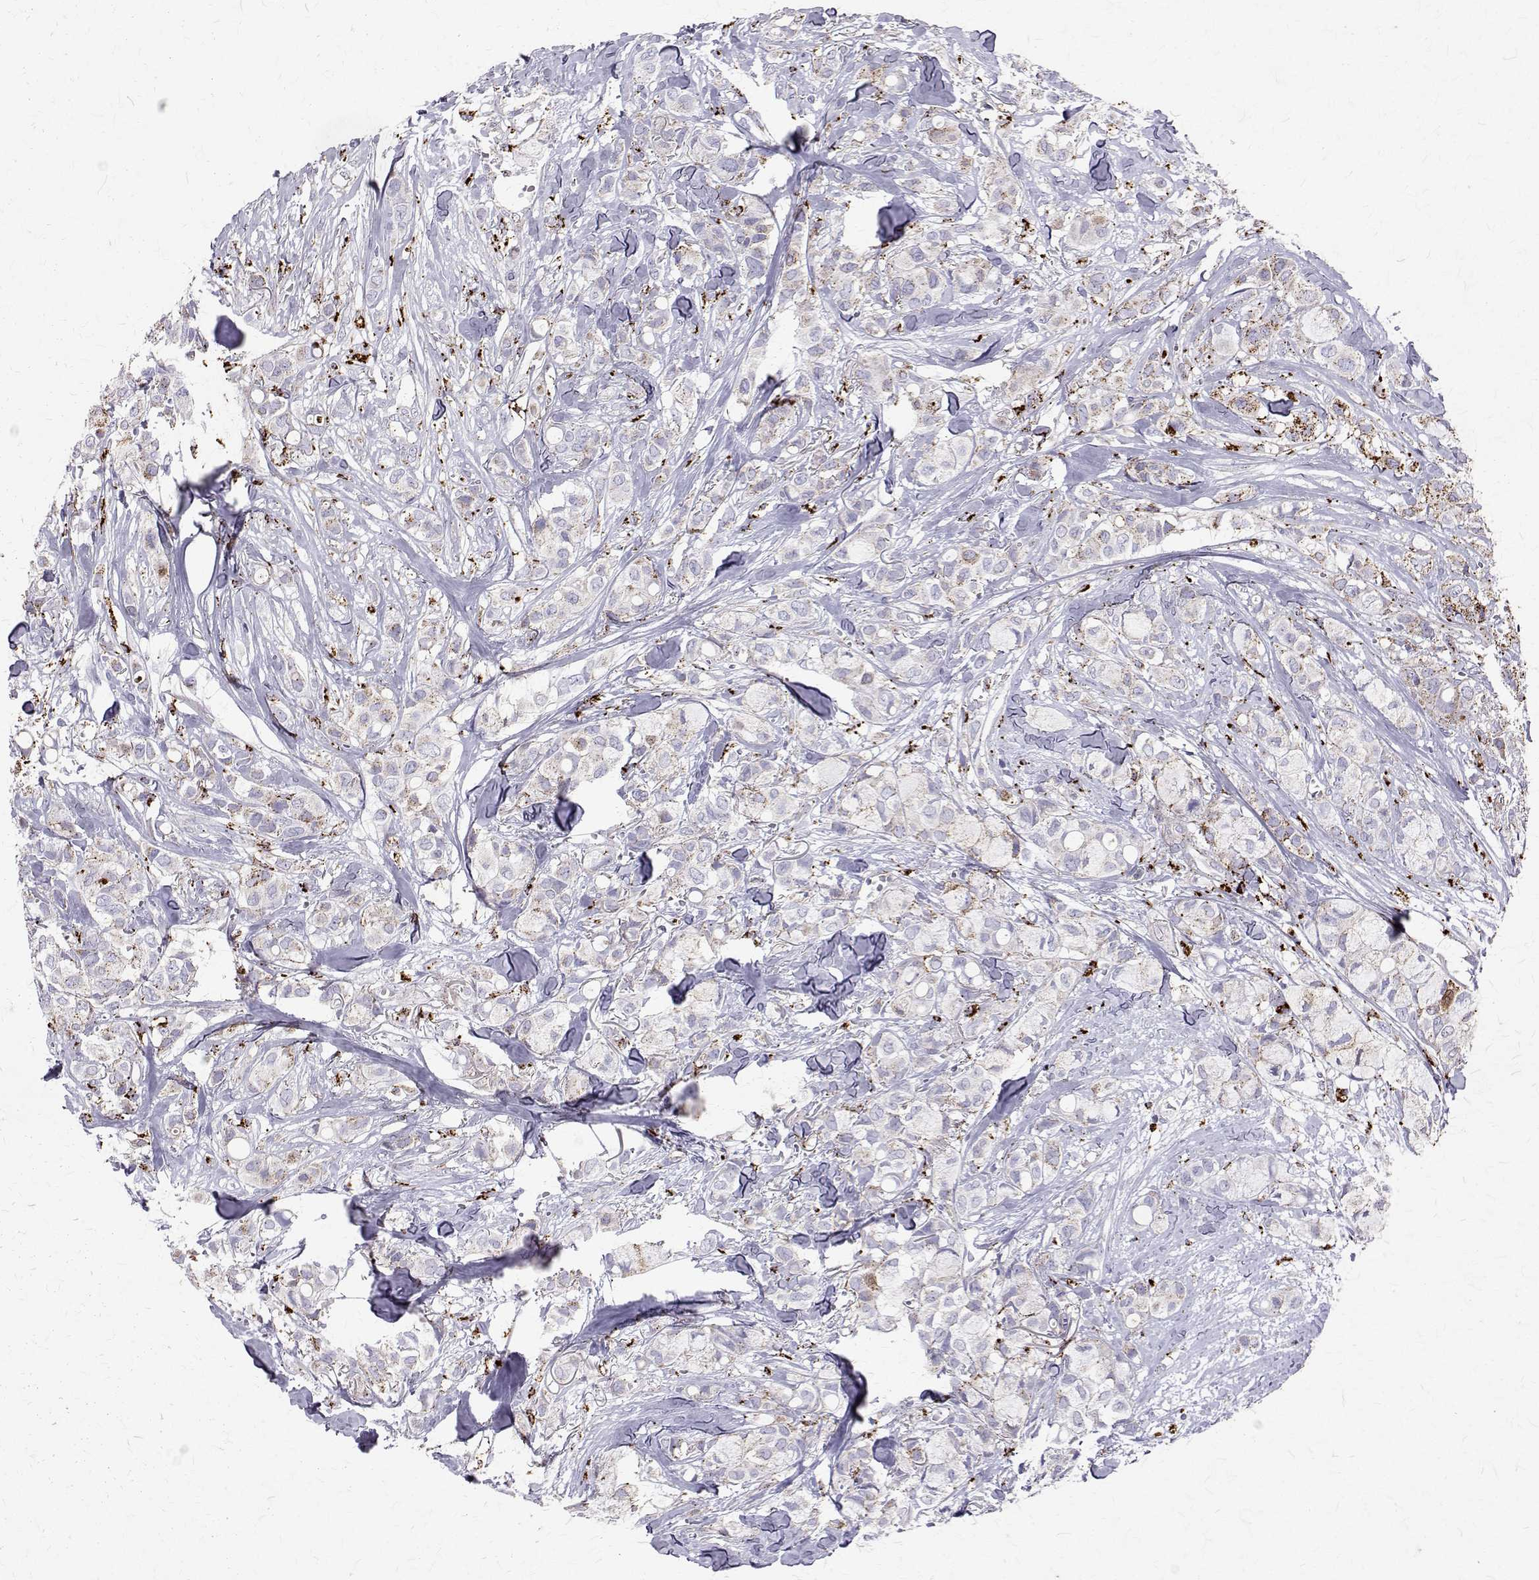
{"staining": {"intensity": "negative", "quantity": "none", "location": "none"}, "tissue": "breast cancer", "cell_type": "Tumor cells", "image_type": "cancer", "snomed": [{"axis": "morphology", "description": "Duct carcinoma"}, {"axis": "topography", "description": "Breast"}], "caption": "Immunohistochemistry (IHC) photomicrograph of neoplastic tissue: breast cancer (intraductal carcinoma) stained with DAB (3,3'-diaminobenzidine) shows no significant protein staining in tumor cells.", "gene": "TPP1", "patient": {"sex": "female", "age": 85}}